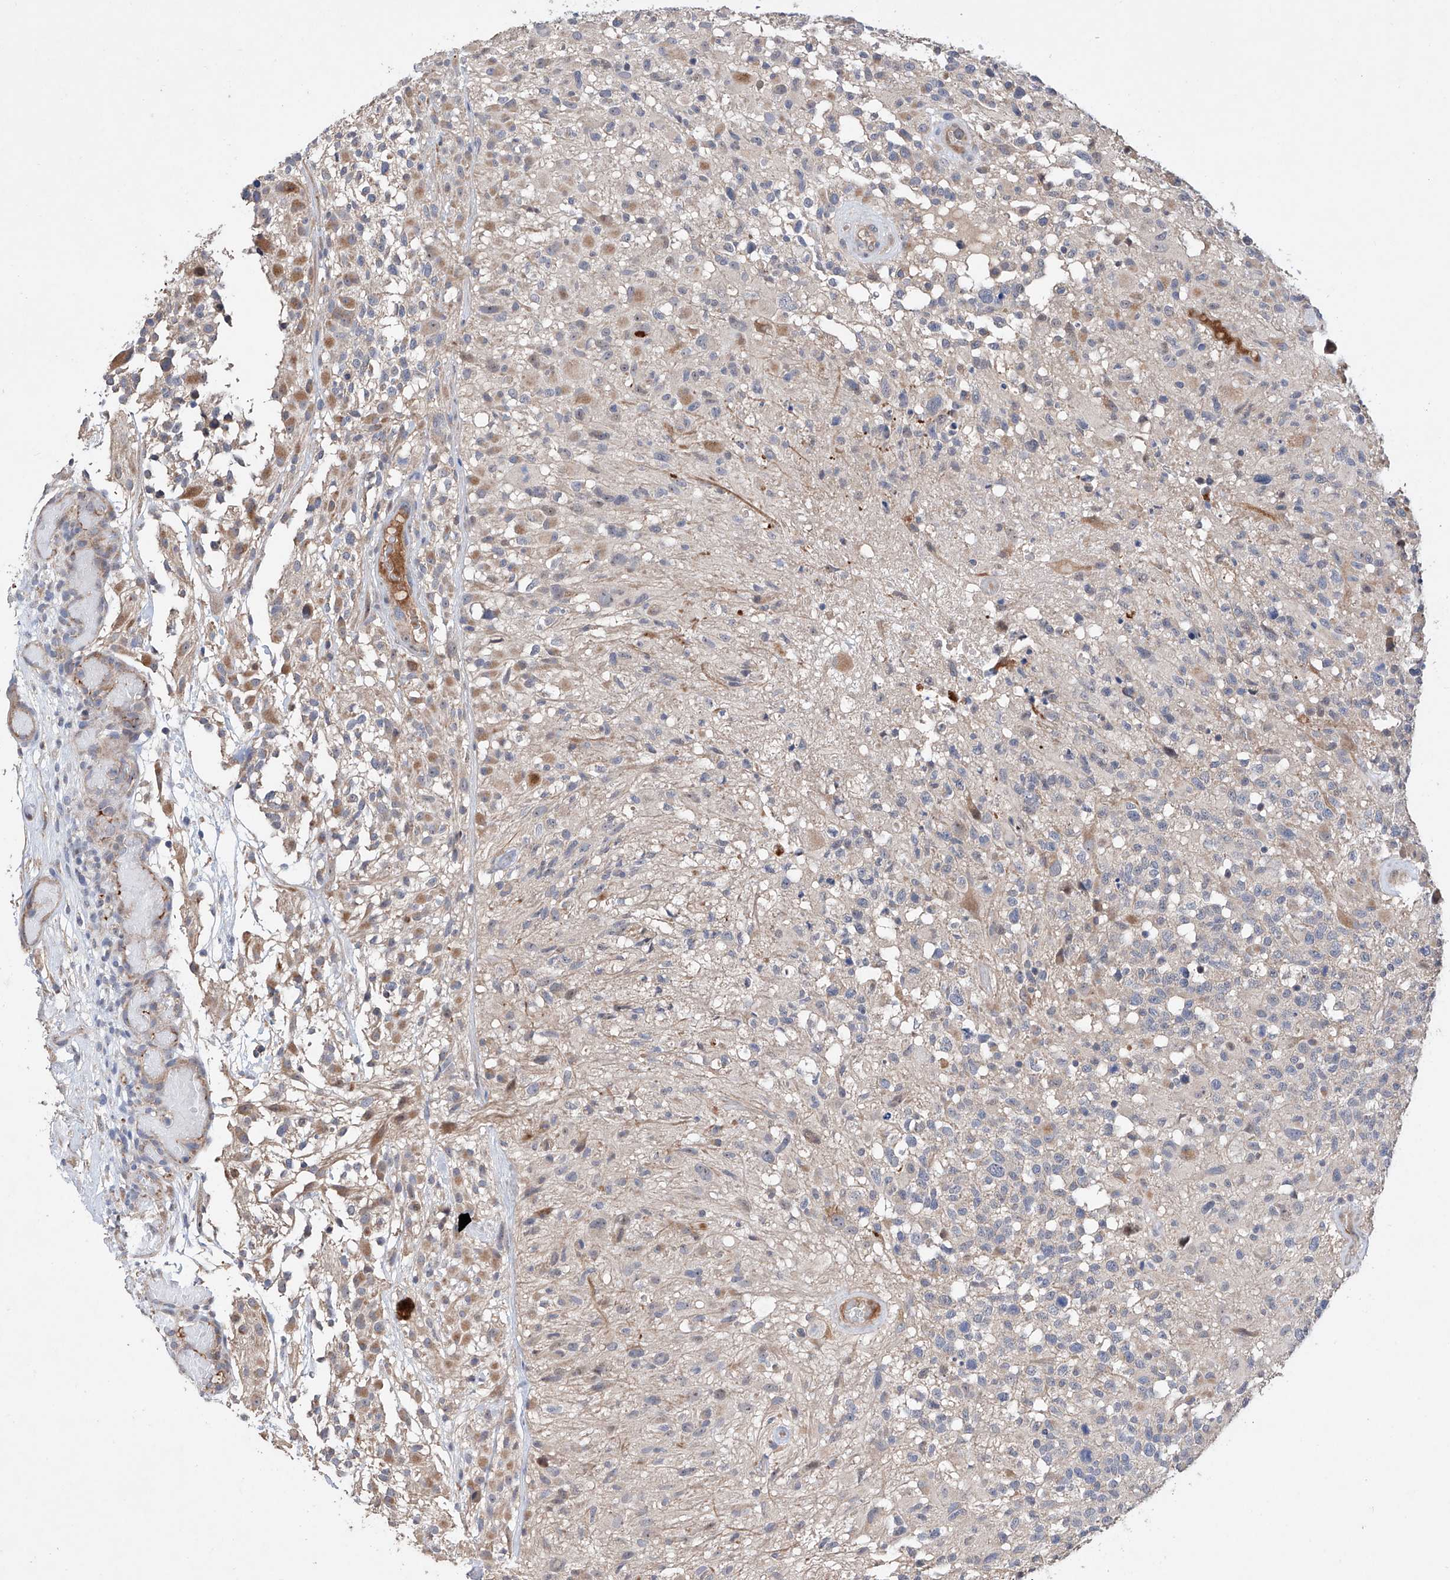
{"staining": {"intensity": "moderate", "quantity": "<25%", "location": "cytoplasmic/membranous"}, "tissue": "glioma", "cell_type": "Tumor cells", "image_type": "cancer", "snomed": [{"axis": "morphology", "description": "Glioma, malignant, High grade"}, {"axis": "morphology", "description": "Glioblastoma, NOS"}, {"axis": "topography", "description": "Brain"}], "caption": "Malignant glioma (high-grade) stained with DAB (3,3'-diaminobenzidine) IHC displays low levels of moderate cytoplasmic/membranous positivity in about <25% of tumor cells.", "gene": "AFG1L", "patient": {"sex": "male", "age": 60}}